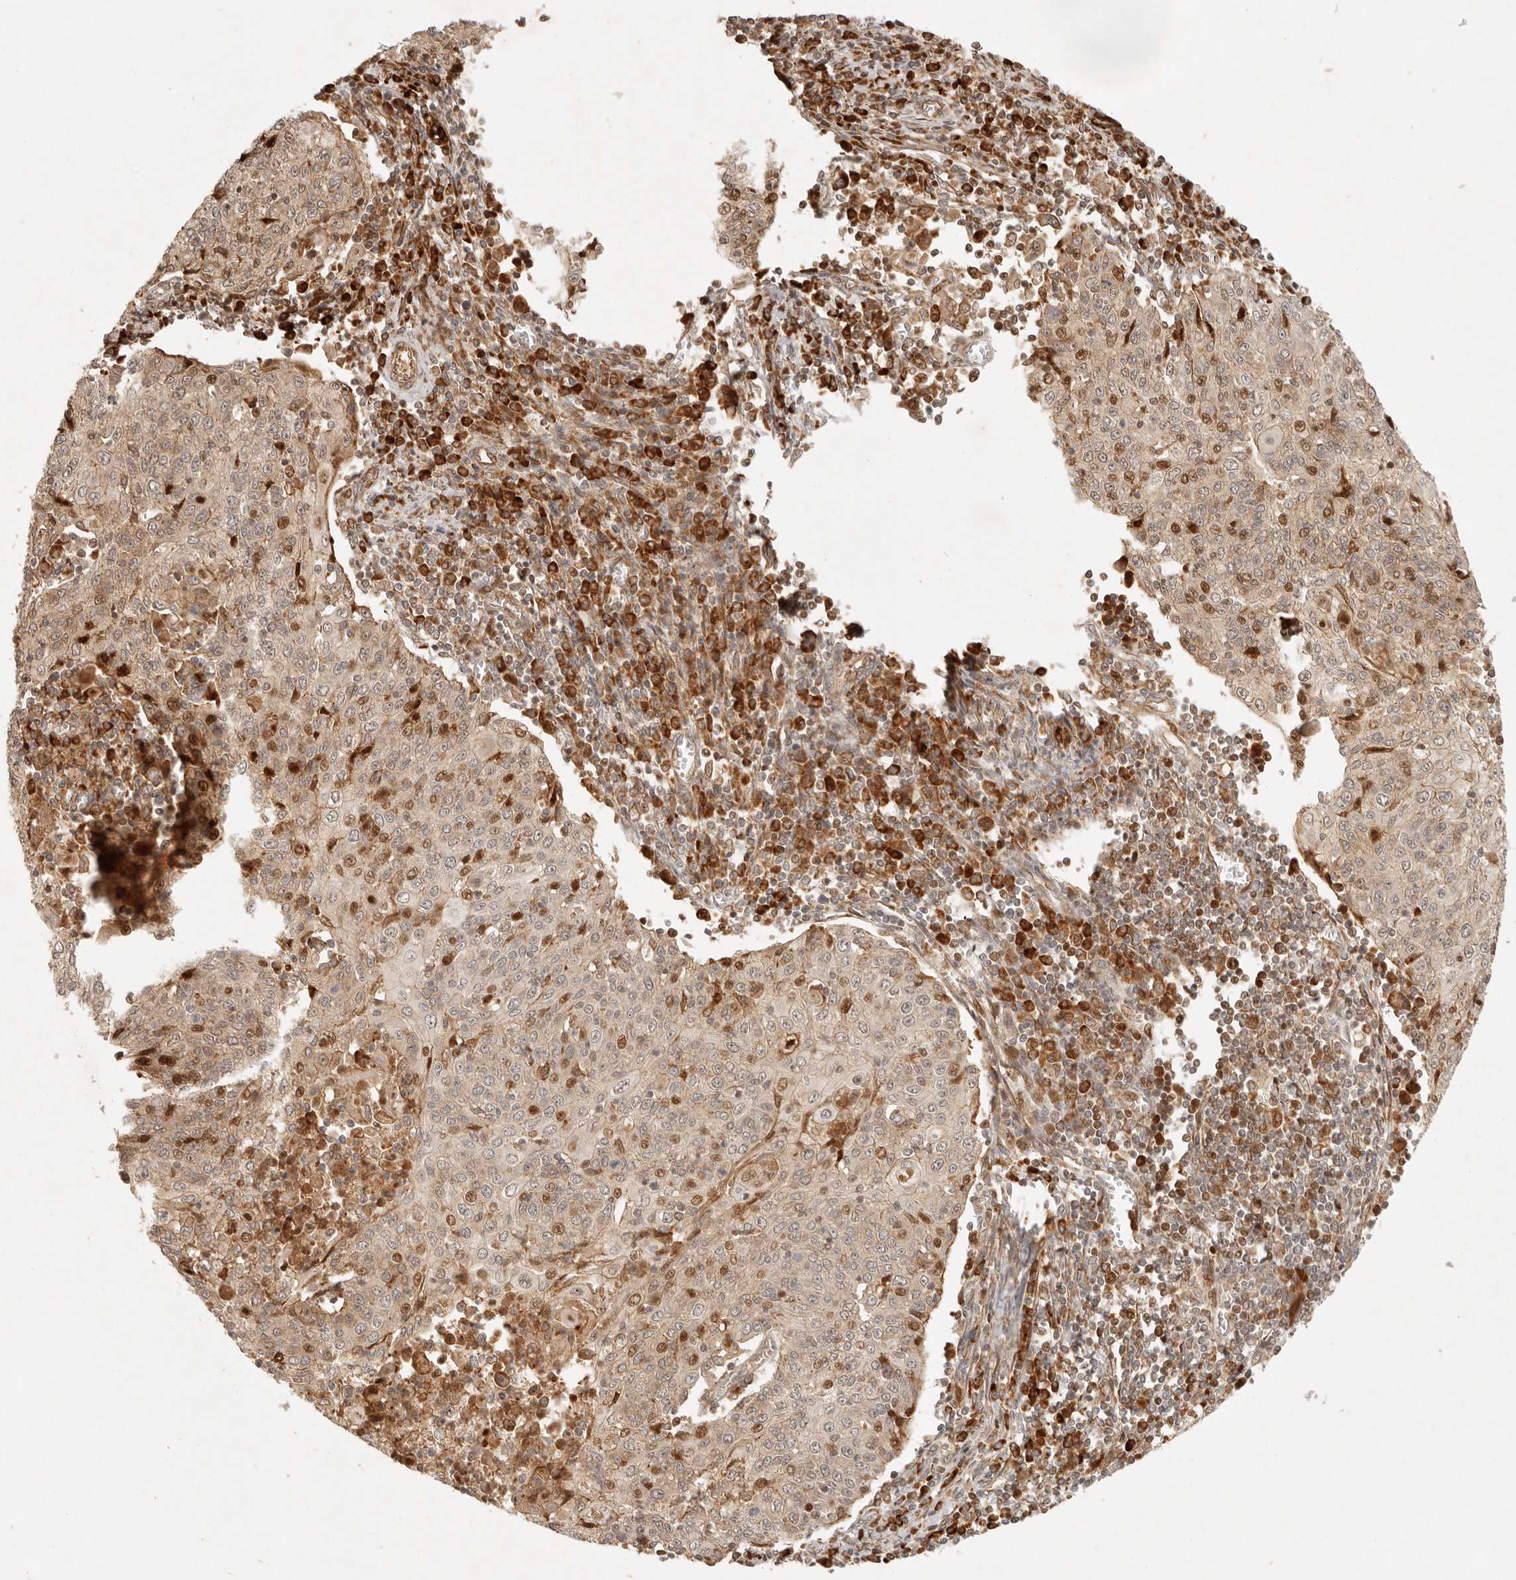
{"staining": {"intensity": "moderate", "quantity": "25%-75%", "location": "cytoplasmic/membranous,nuclear"}, "tissue": "cervical cancer", "cell_type": "Tumor cells", "image_type": "cancer", "snomed": [{"axis": "morphology", "description": "Squamous cell carcinoma, NOS"}, {"axis": "topography", "description": "Cervix"}], "caption": "Human cervical cancer stained with a brown dye displays moderate cytoplasmic/membranous and nuclear positive staining in approximately 25%-75% of tumor cells.", "gene": "KLHL38", "patient": {"sex": "female", "age": 48}}